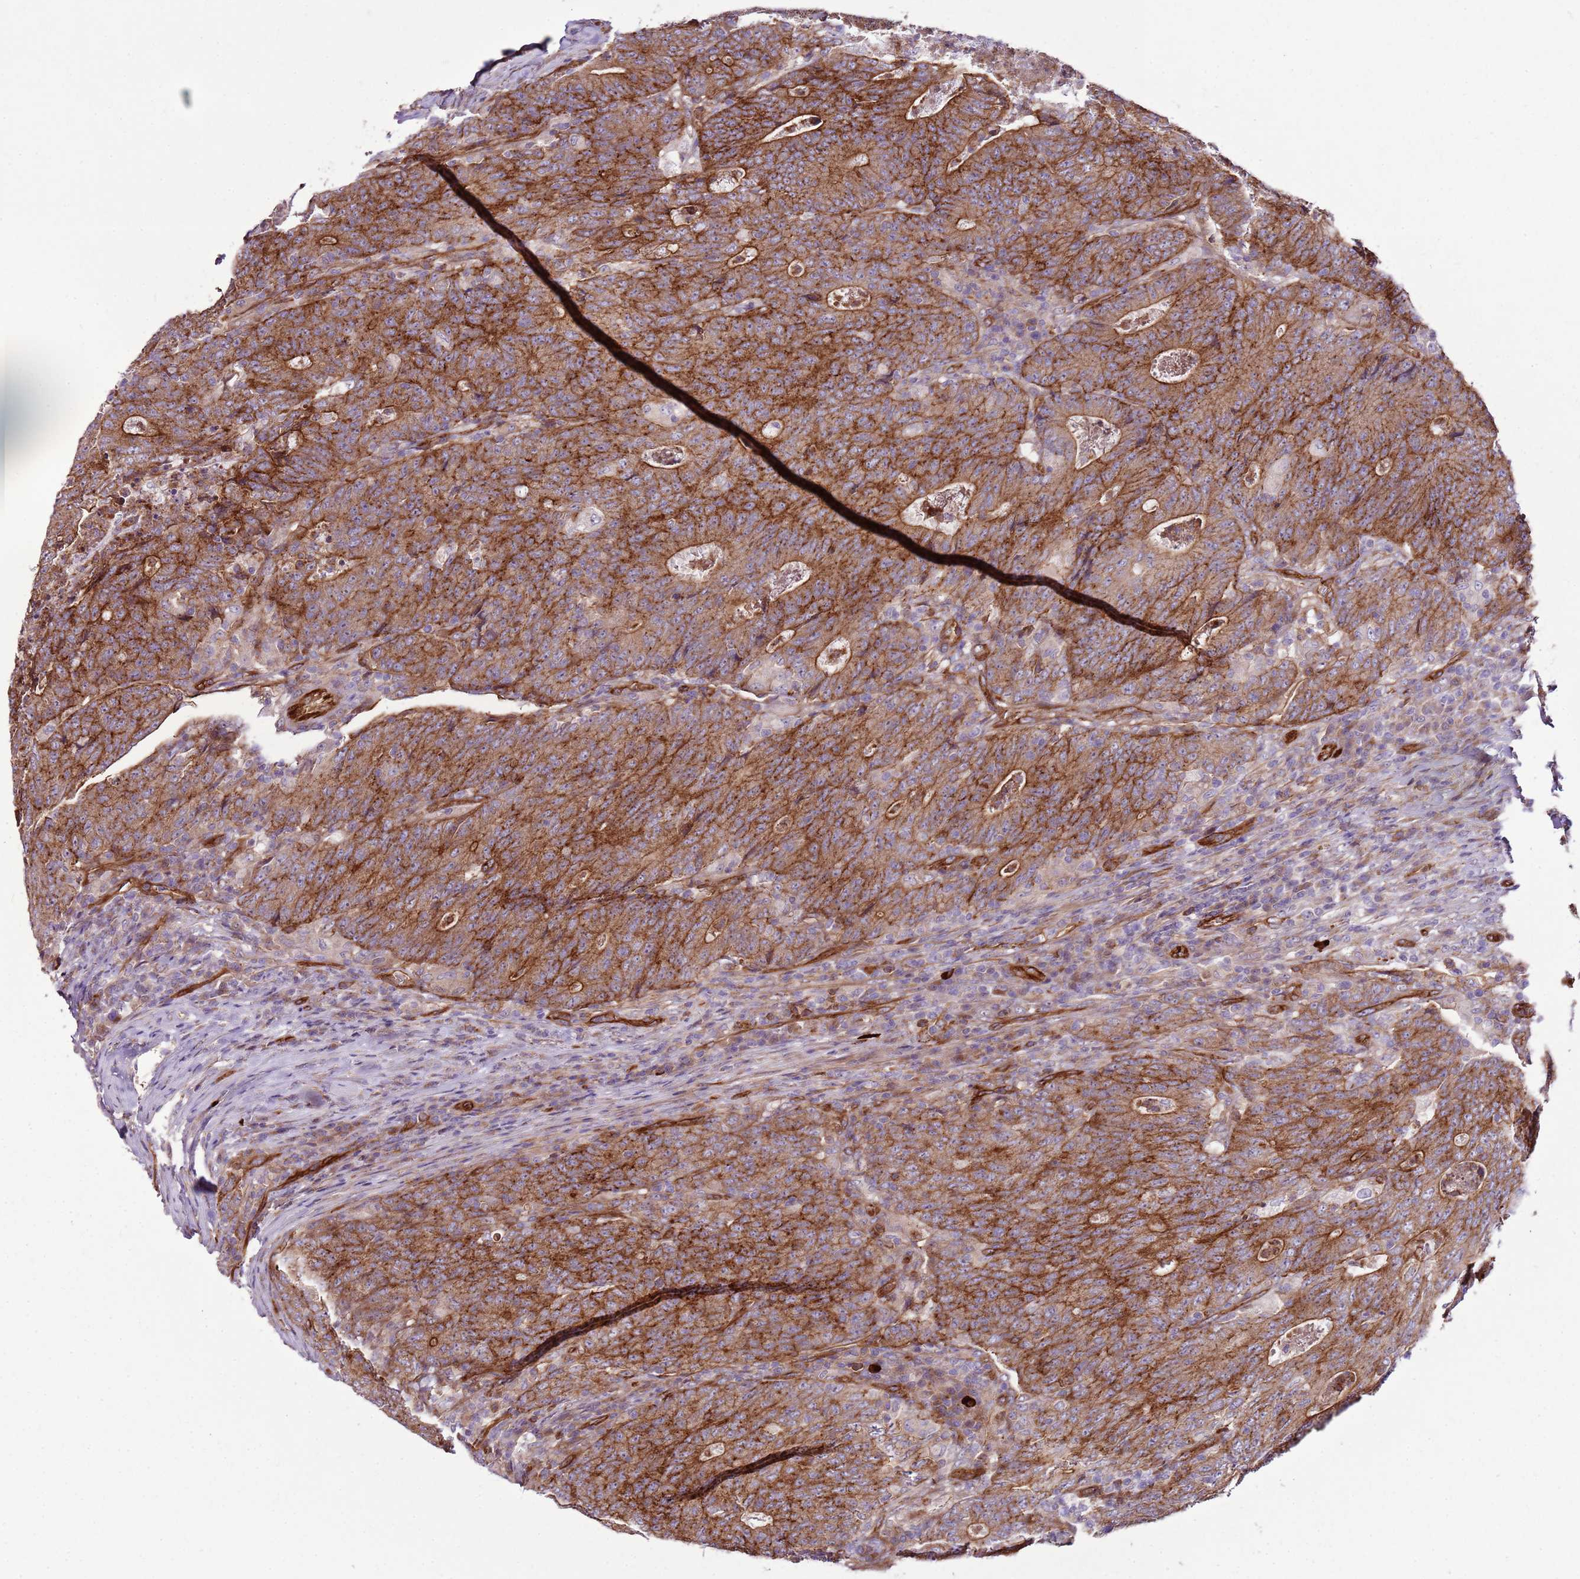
{"staining": {"intensity": "strong", "quantity": ">75%", "location": "cytoplasmic/membranous"}, "tissue": "colorectal cancer", "cell_type": "Tumor cells", "image_type": "cancer", "snomed": [{"axis": "morphology", "description": "Adenocarcinoma, NOS"}, {"axis": "topography", "description": "Colon"}], "caption": "A brown stain labels strong cytoplasmic/membranous expression of a protein in adenocarcinoma (colorectal) tumor cells.", "gene": "ZNF827", "patient": {"sex": "female", "age": 75}}